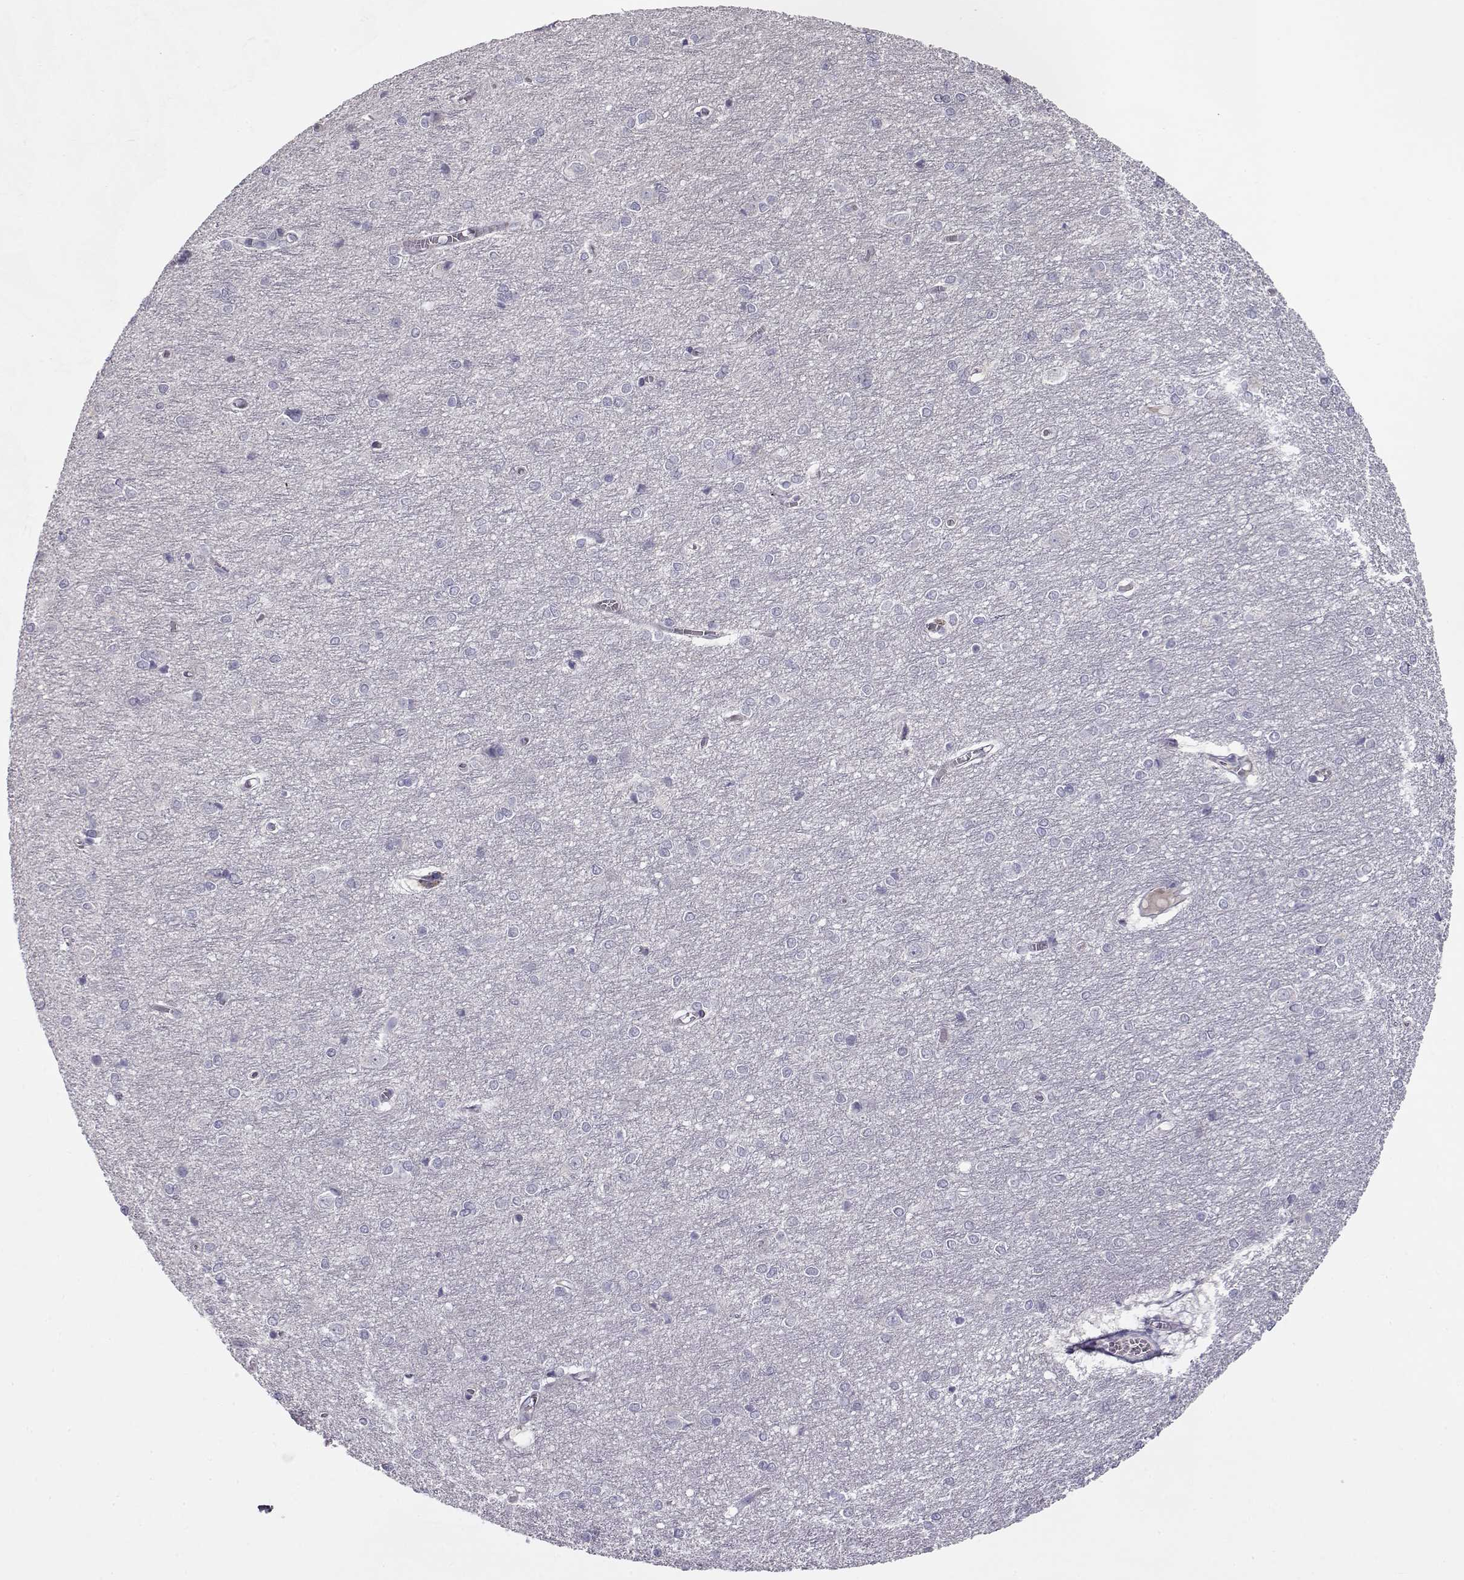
{"staining": {"intensity": "negative", "quantity": "none", "location": "none"}, "tissue": "cerebral cortex", "cell_type": "Endothelial cells", "image_type": "normal", "snomed": [{"axis": "morphology", "description": "Normal tissue, NOS"}, {"axis": "topography", "description": "Cerebral cortex"}], "caption": "Immunohistochemical staining of benign human cerebral cortex displays no significant staining in endothelial cells.", "gene": "GRK1", "patient": {"sex": "male", "age": 37}}